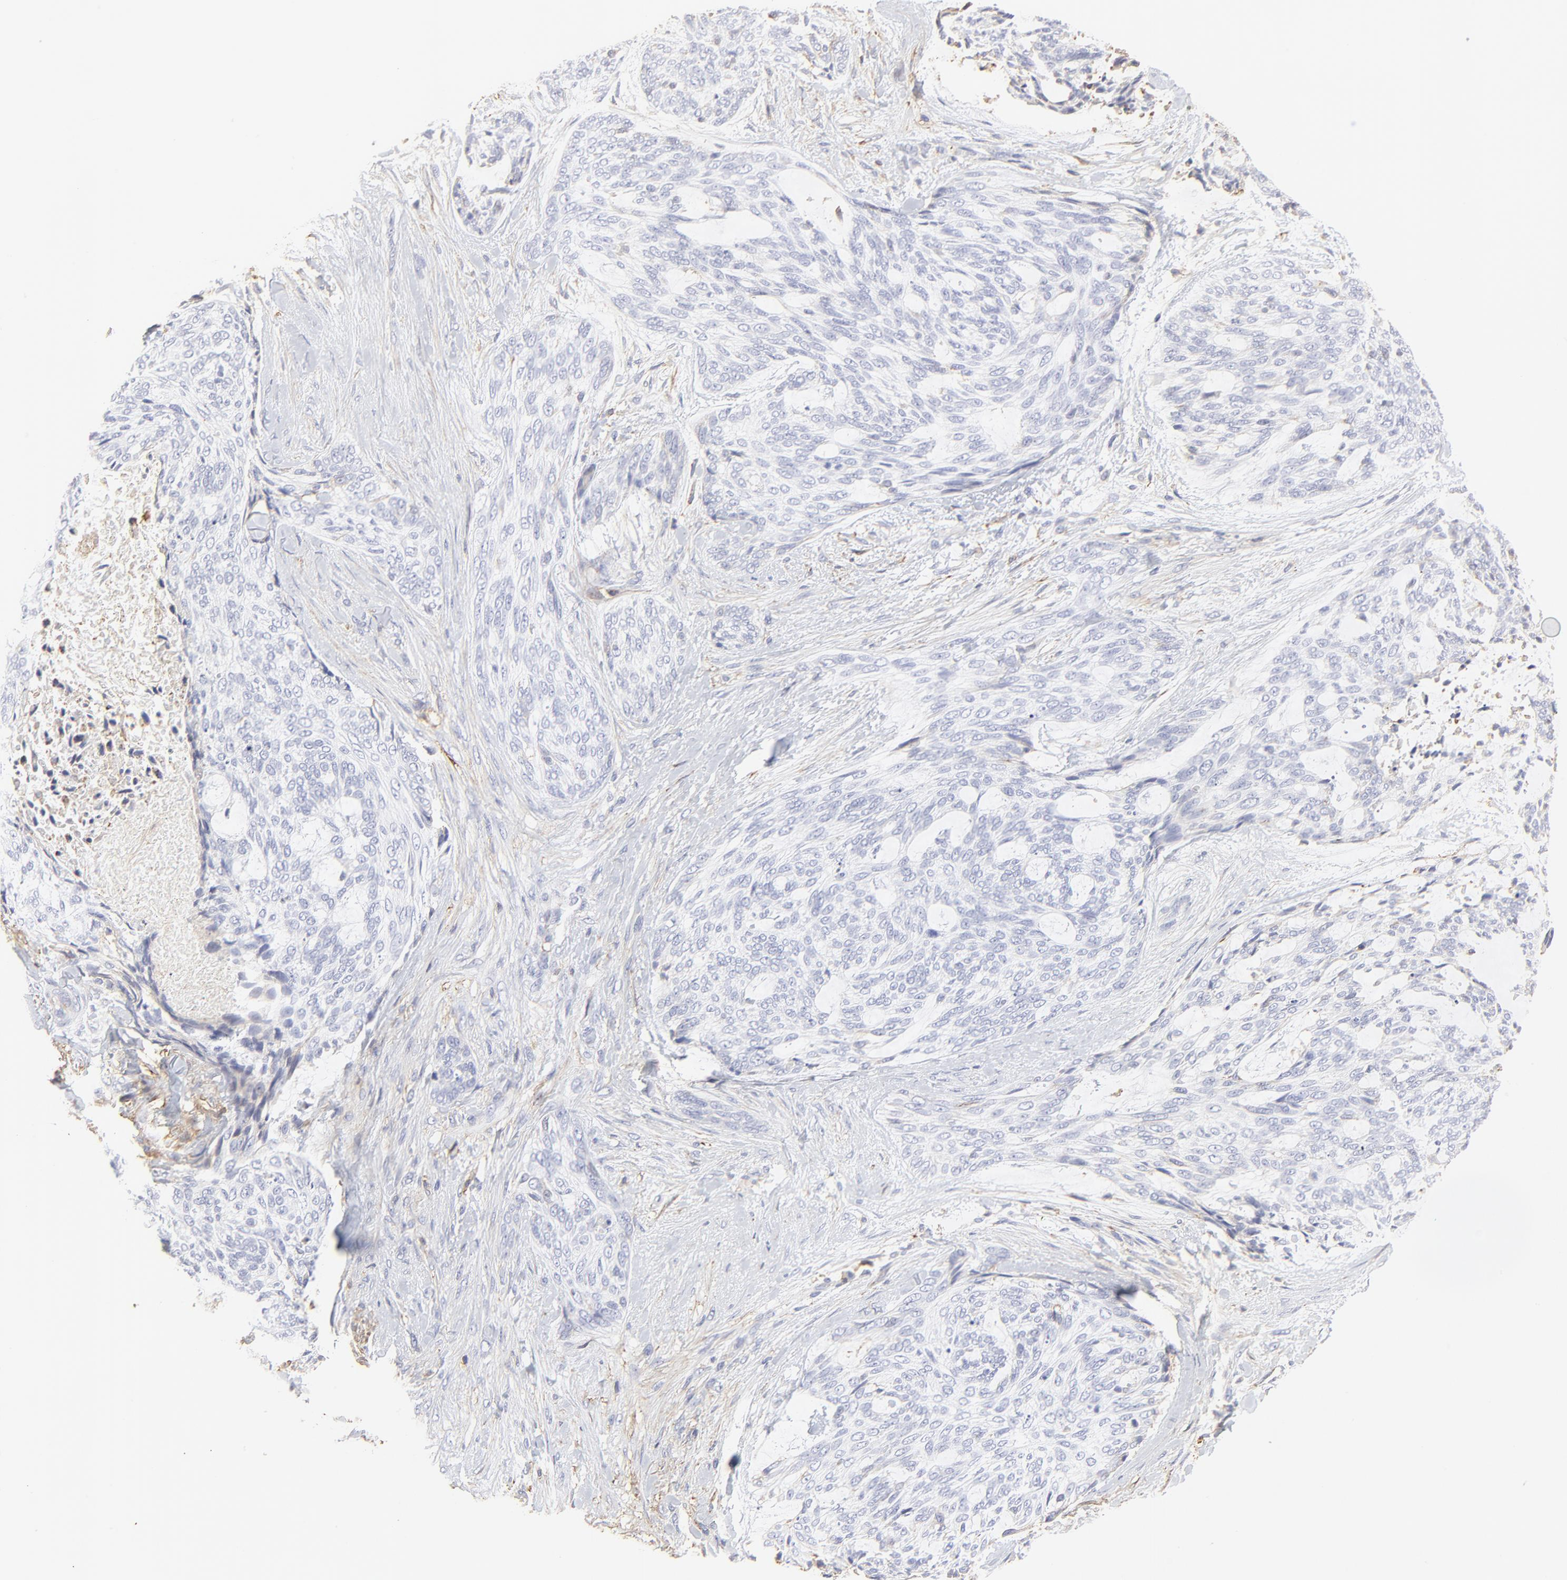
{"staining": {"intensity": "negative", "quantity": "none", "location": "none"}, "tissue": "skin cancer", "cell_type": "Tumor cells", "image_type": "cancer", "snomed": [{"axis": "morphology", "description": "Normal tissue, NOS"}, {"axis": "morphology", "description": "Basal cell carcinoma"}, {"axis": "topography", "description": "Skin"}], "caption": "IHC of human skin basal cell carcinoma shows no staining in tumor cells.", "gene": "ANXA6", "patient": {"sex": "female", "age": 71}}